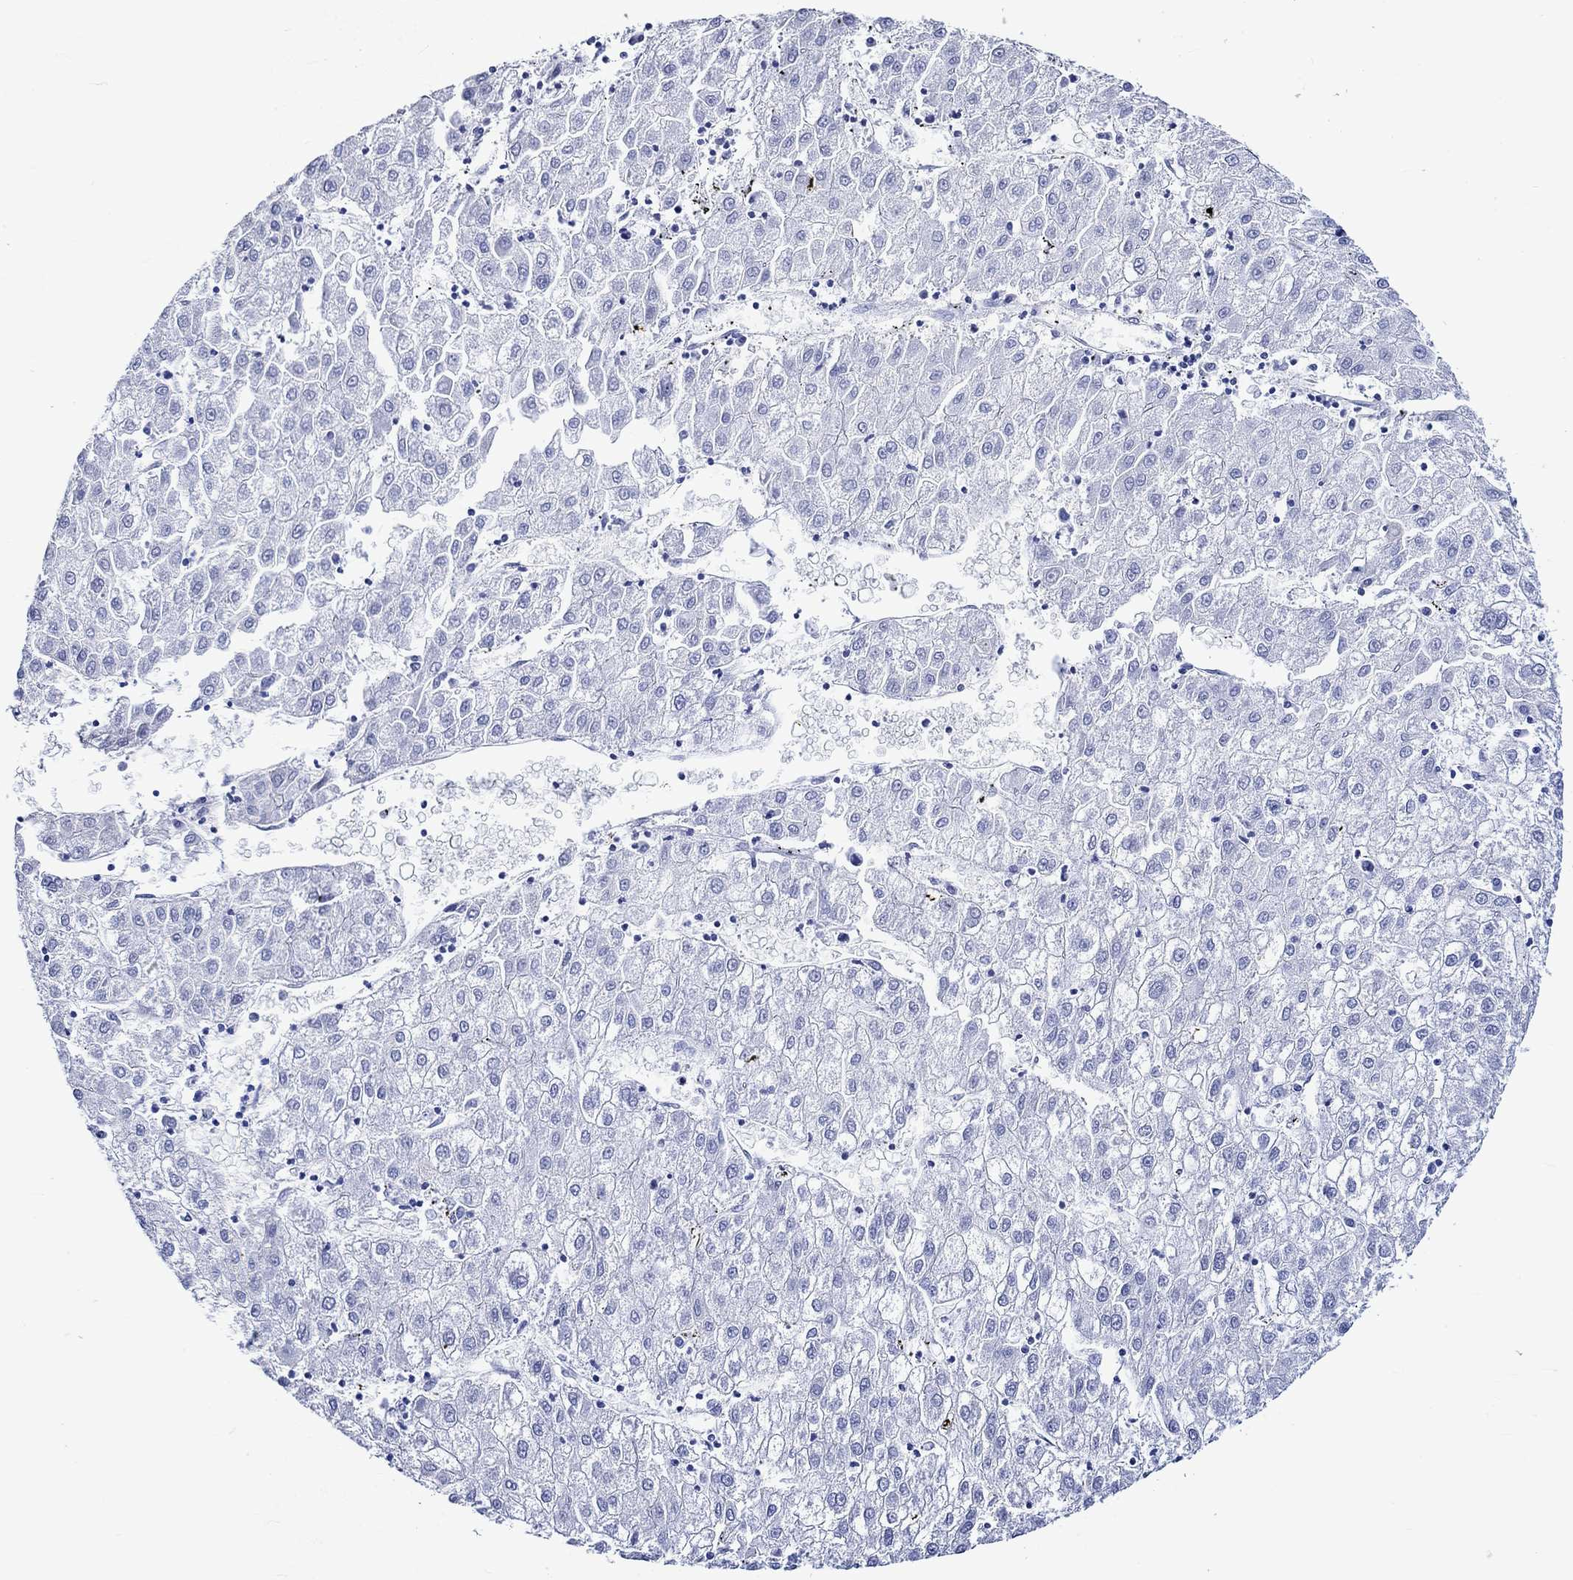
{"staining": {"intensity": "negative", "quantity": "none", "location": "none"}, "tissue": "liver cancer", "cell_type": "Tumor cells", "image_type": "cancer", "snomed": [{"axis": "morphology", "description": "Carcinoma, Hepatocellular, NOS"}, {"axis": "topography", "description": "Liver"}], "caption": "Hepatocellular carcinoma (liver) was stained to show a protein in brown. There is no significant positivity in tumor cells.", "gene": "CRYAB", "patient": {"sex": "male", "age": 72}}